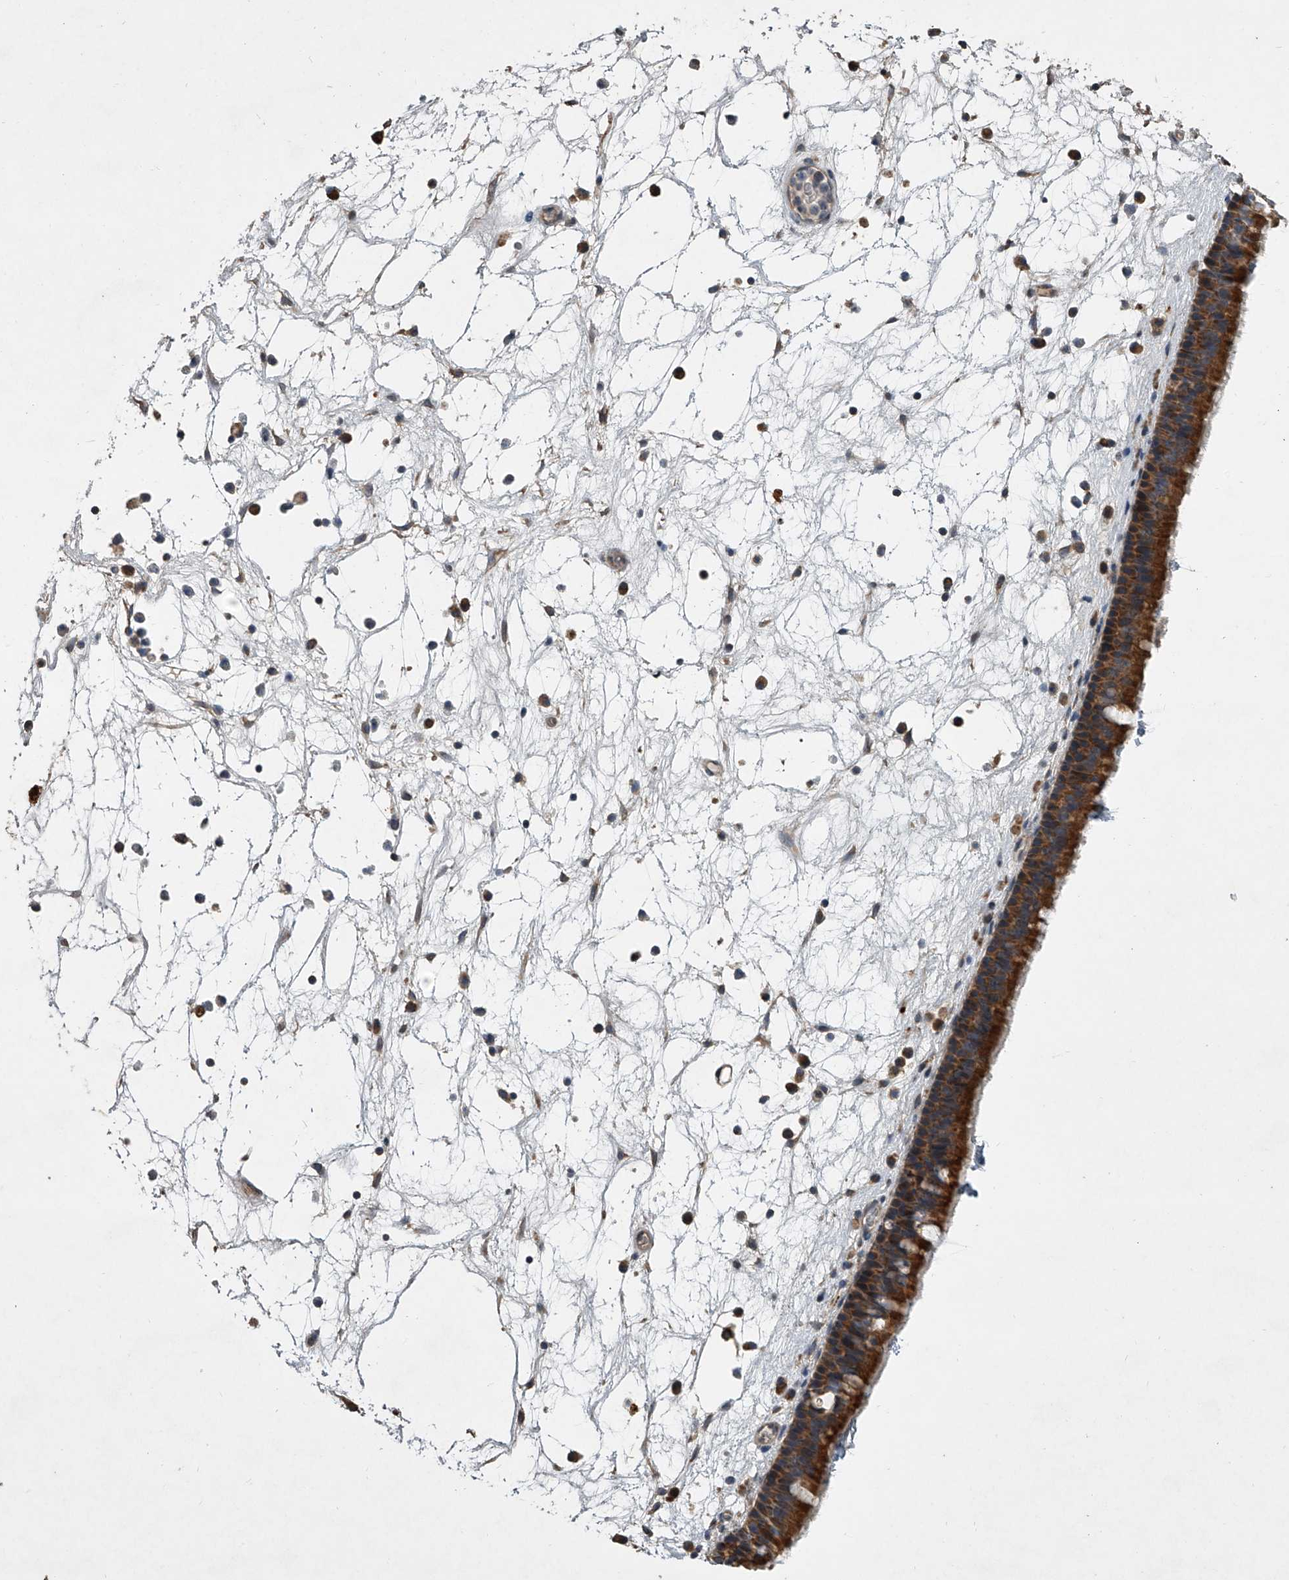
{"staining": {"intensity": "strong", "quantity": ">75%", "location": "cytoplasmic/membranous"}, "tissue": "nasopharynx", "cell_type": "Respiratory epithelial cells", "image_type": "normal", "snomed": [{"axis": "morphology", "description": "Normal tissue, NOS"}, {"axis": "morphology", "description": "Inflammation, NOS"}, {"axis": "morphology", "description": "Malignant melanoma, Metastatic site"}, {"axis": "topography", "description": "Nasopharynx"}], "caption": "Immunohistochemical staining of unremarkable nasopharynx exhibits high levels of strong cytoplasmic/membranous positivity in approximately >75% of respiratory epithelial cells.", "gene": "DOCK9", "patient": {"sex": "male", "age": 70}}